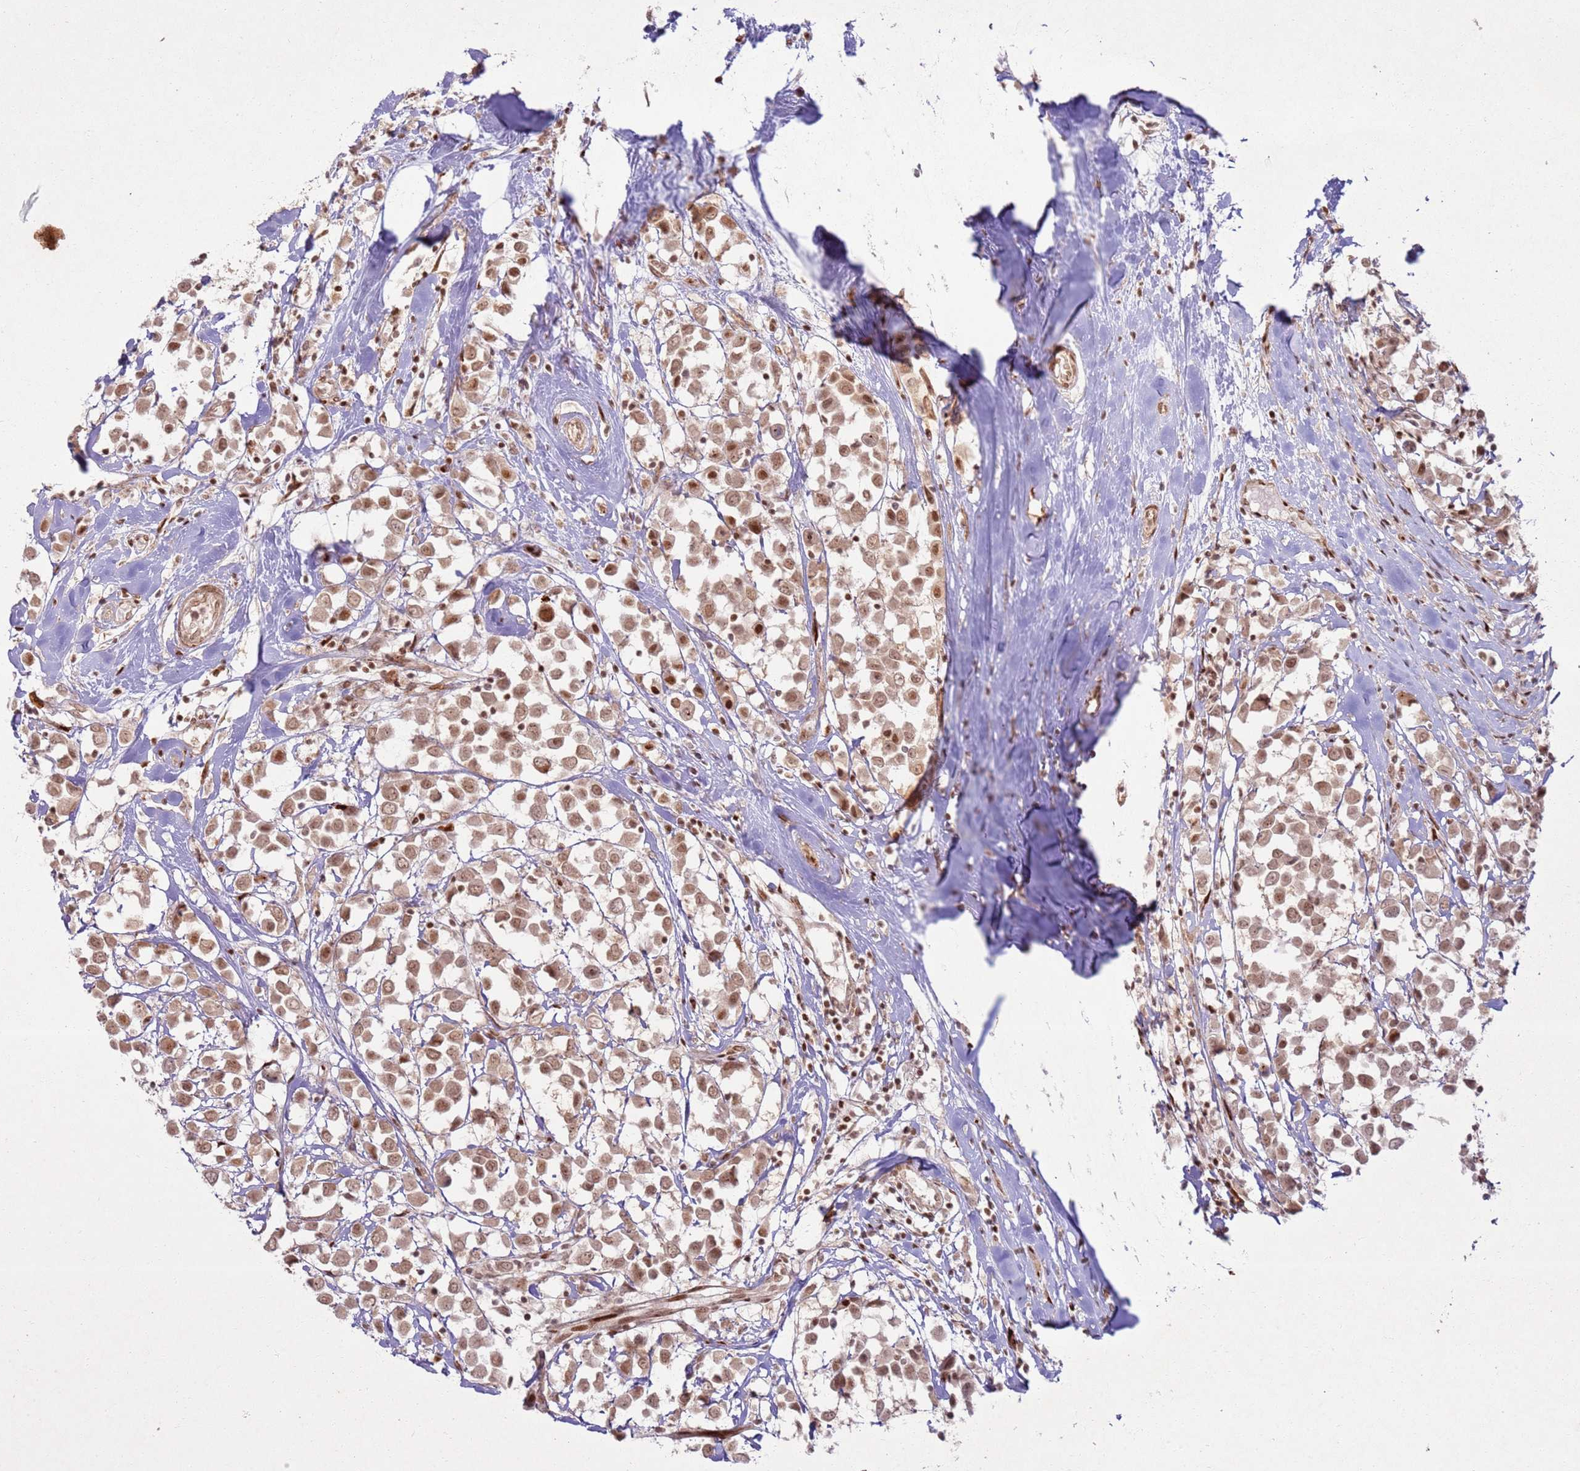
{"staining": {"intensity": "moderate", "quantity": ">75%", "location": "cytoplasmic/membranous,nuclear"}, "tissue": "breast cancer", "cell_type": "Tumor cells", "image_type": "cancer", "snomed": [{"axis": "morphology", "description": "Duct carcinoma"}, {"axis": "topography", "description": "Breast"}], "caption": "Immunohistochemical staining of human intraductal carcinoma (breast) shows medium levels of moderate cytoplasmic/membranous and nuclear staining in approximately >75% of tumor cells. (Brightfield microscopy of DAB IHC at high magnification).", "gene": "KLHL36", "patient": {"sex": "female", "age": 61}}